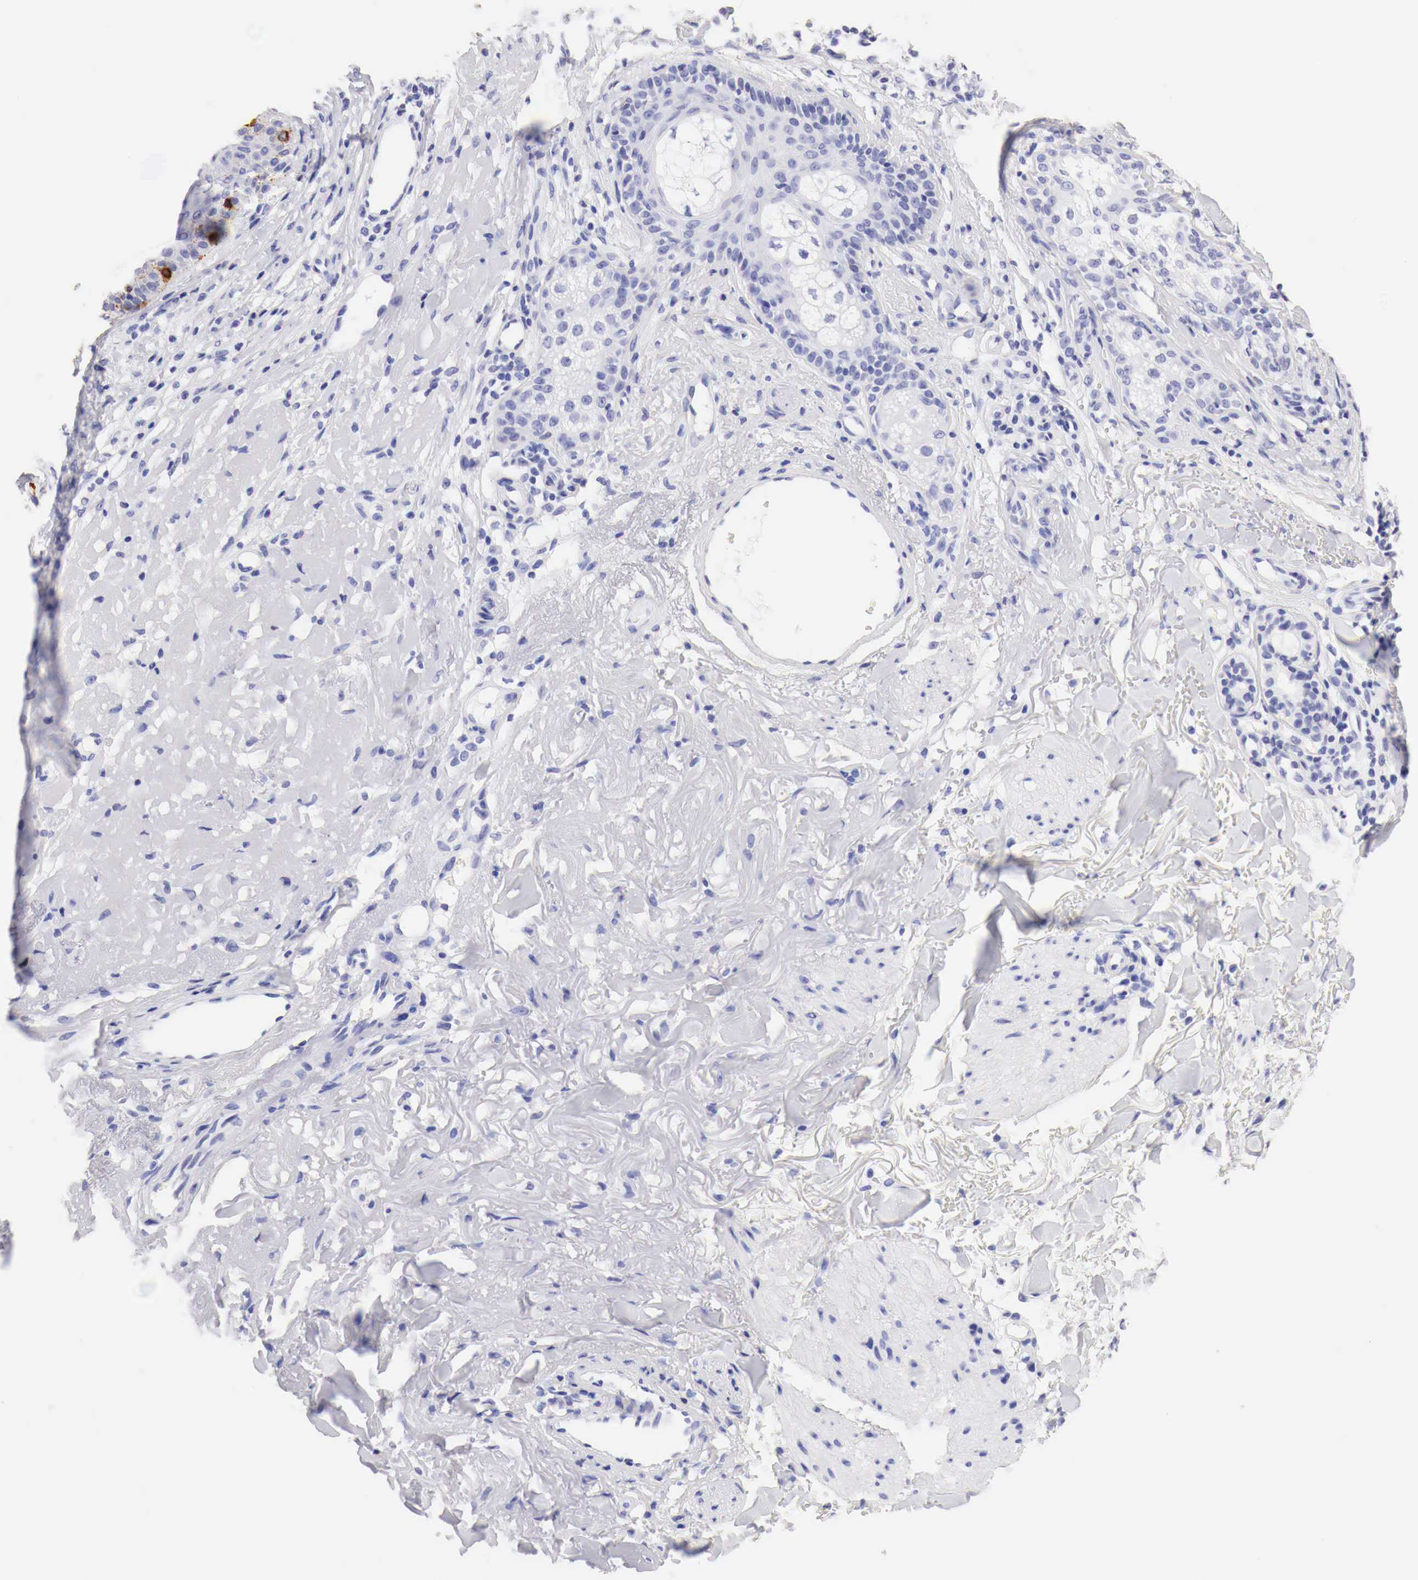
{"staining": {"intensity": "negative", "quantity": "none", "location": "none"}, "tissue": "skin cancer", "cell_type": "Tumor cells", "image_type": "cancer", "snomed": [{"axis": "morphology", "description": "Squamous cell carcinoma, NOS"}, {"axis": "topography", "description": "Skin"}], "caption": "The image shows no staining of tumor cells in skin cancer.", "gene": "TYR", "patient": {"sex": "male", "age": 77}}